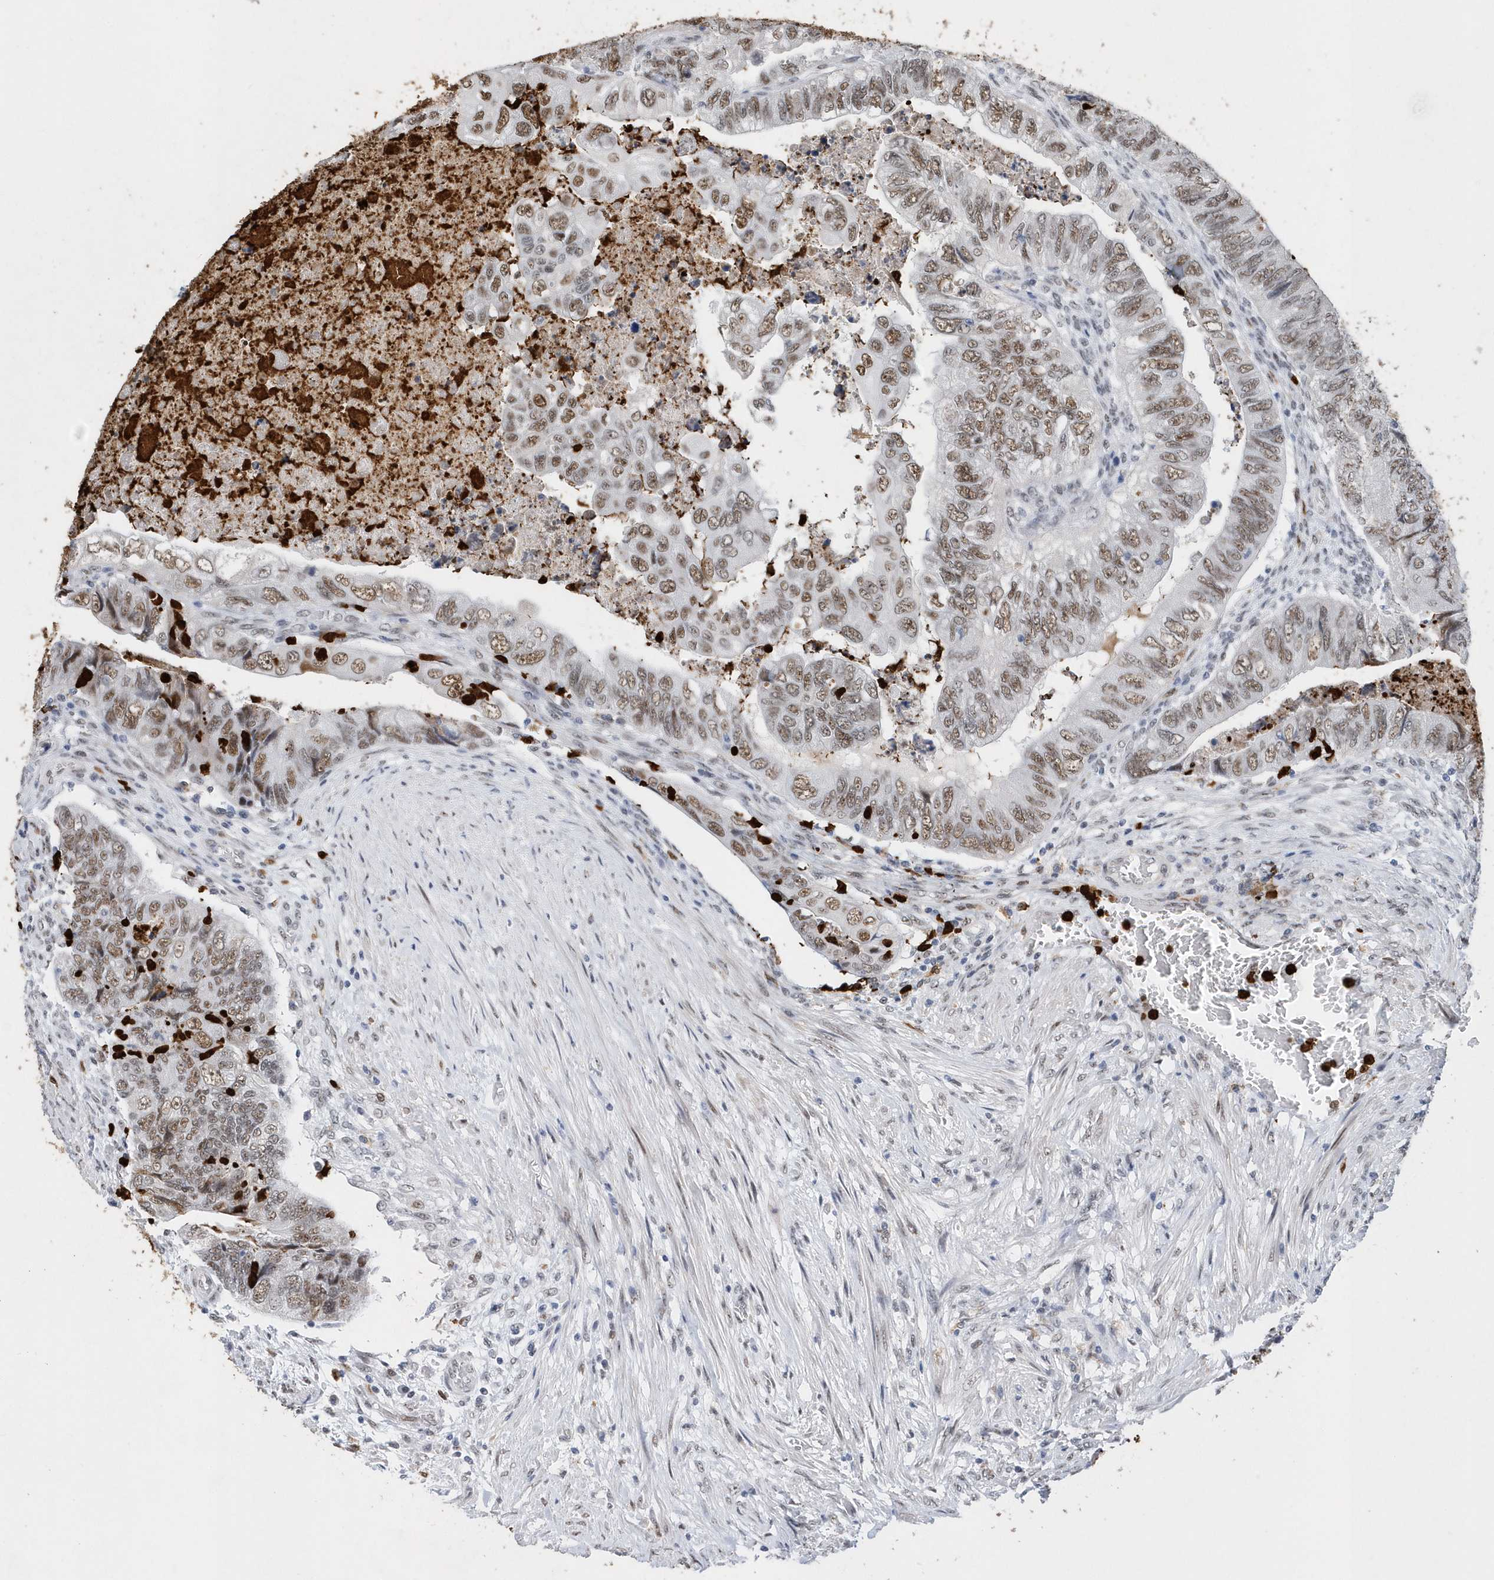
{"staining": {"intensity": "moderate", "quantity": ">75%", "location": "nuclear"}, "tissue": "colorectal cancer", "cell_type": "Tumor cells", "image_type": "cancer", "snomed": [{"axis": "morphology", "description": "Adenocarcinoma, NOS"}, {"axis": "topography", "description": "Rectum"}], "caption": "Tumor cells demonstrate medium levels of moderate nuclear staining in approximately >75% of cells in human colorectal adenocarcinoma.", "gene": "RPP30", "patient": {"sex": "male", "age": 63}}